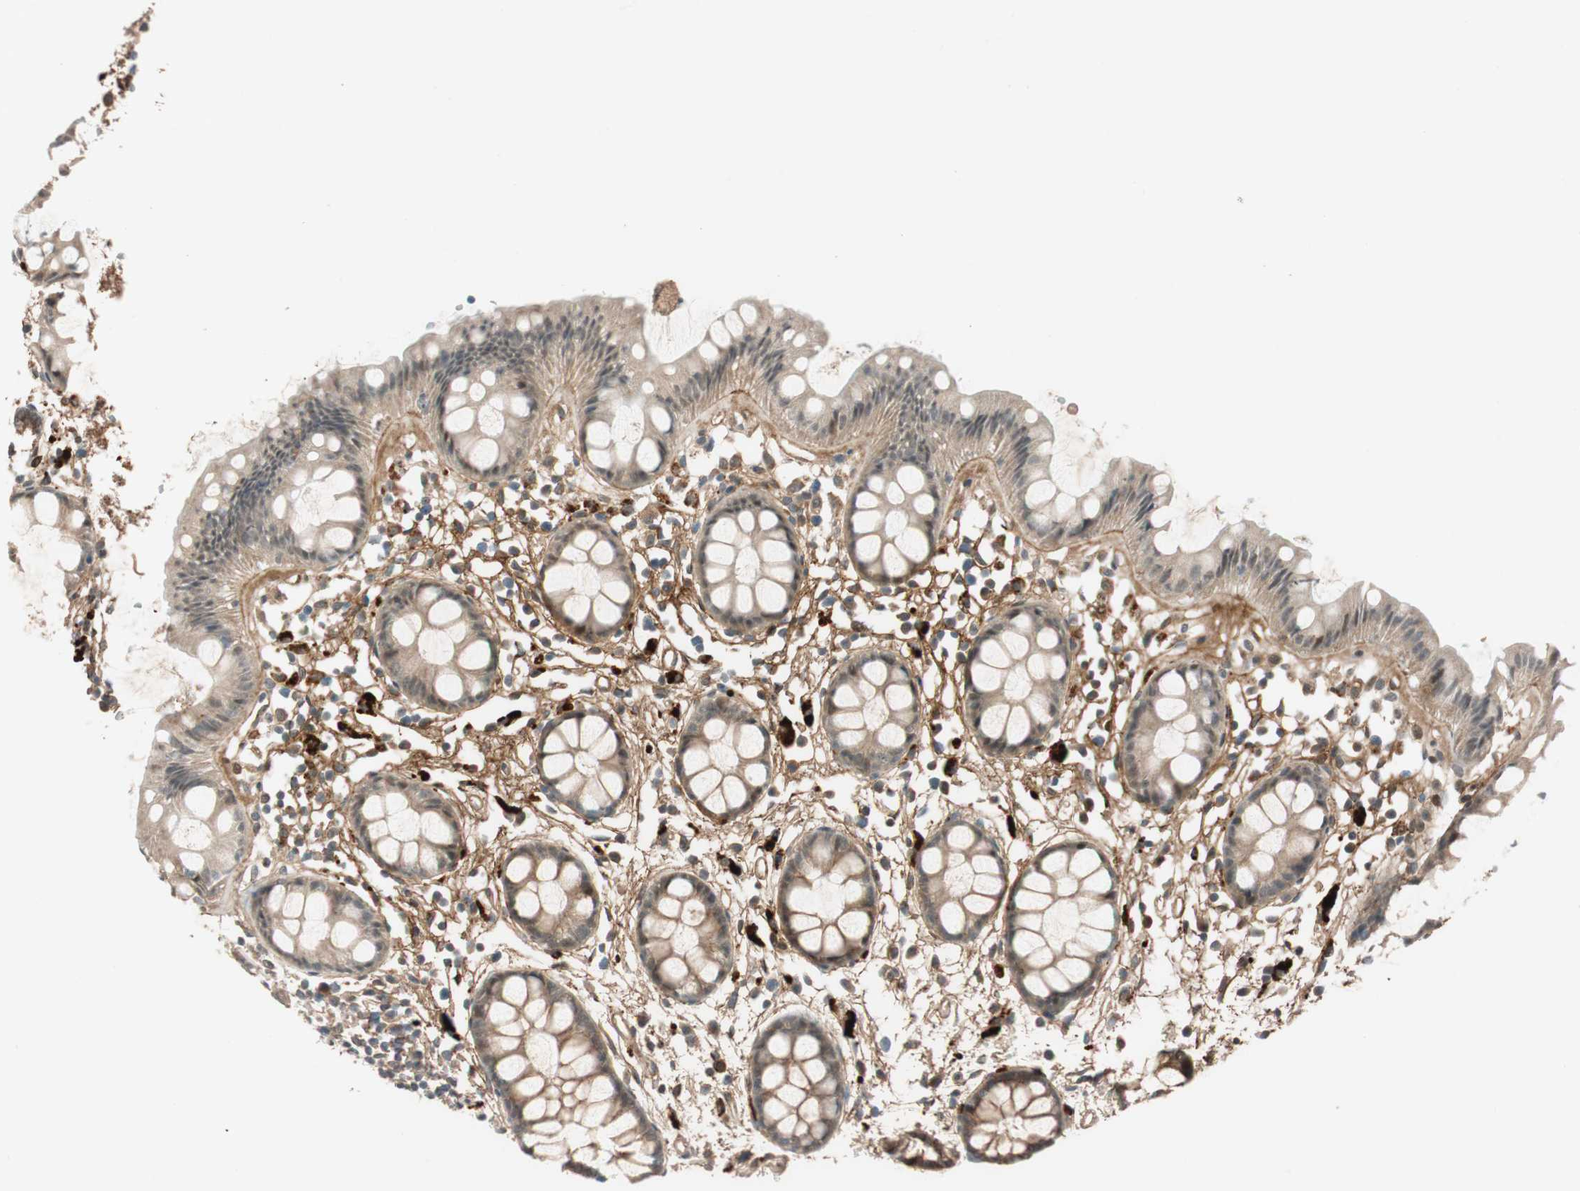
{"staining": {"intensity": "strong", "quantity": "25%-75%", "location": "cytoplasmic/membranous,nuclear"}, "tissue": "rectum", "cell_type": "Glandular cells", "image_type": "normal", "snomed": [{"axis": "morphology", "description": "Normal tissue, NOS"}, {"axis": "topography", "description": "Rectum"}], "caption": "A high-resolution micrograph shows immunohistochemistry (IHC) staining of normal rectum, which exhibits strong cytoplasmic/membranous,nuclear positivity in about 25%-75% of glandular cells.", "gene": "EPHA6", "patient": {"sex": "female", "age": 66}}